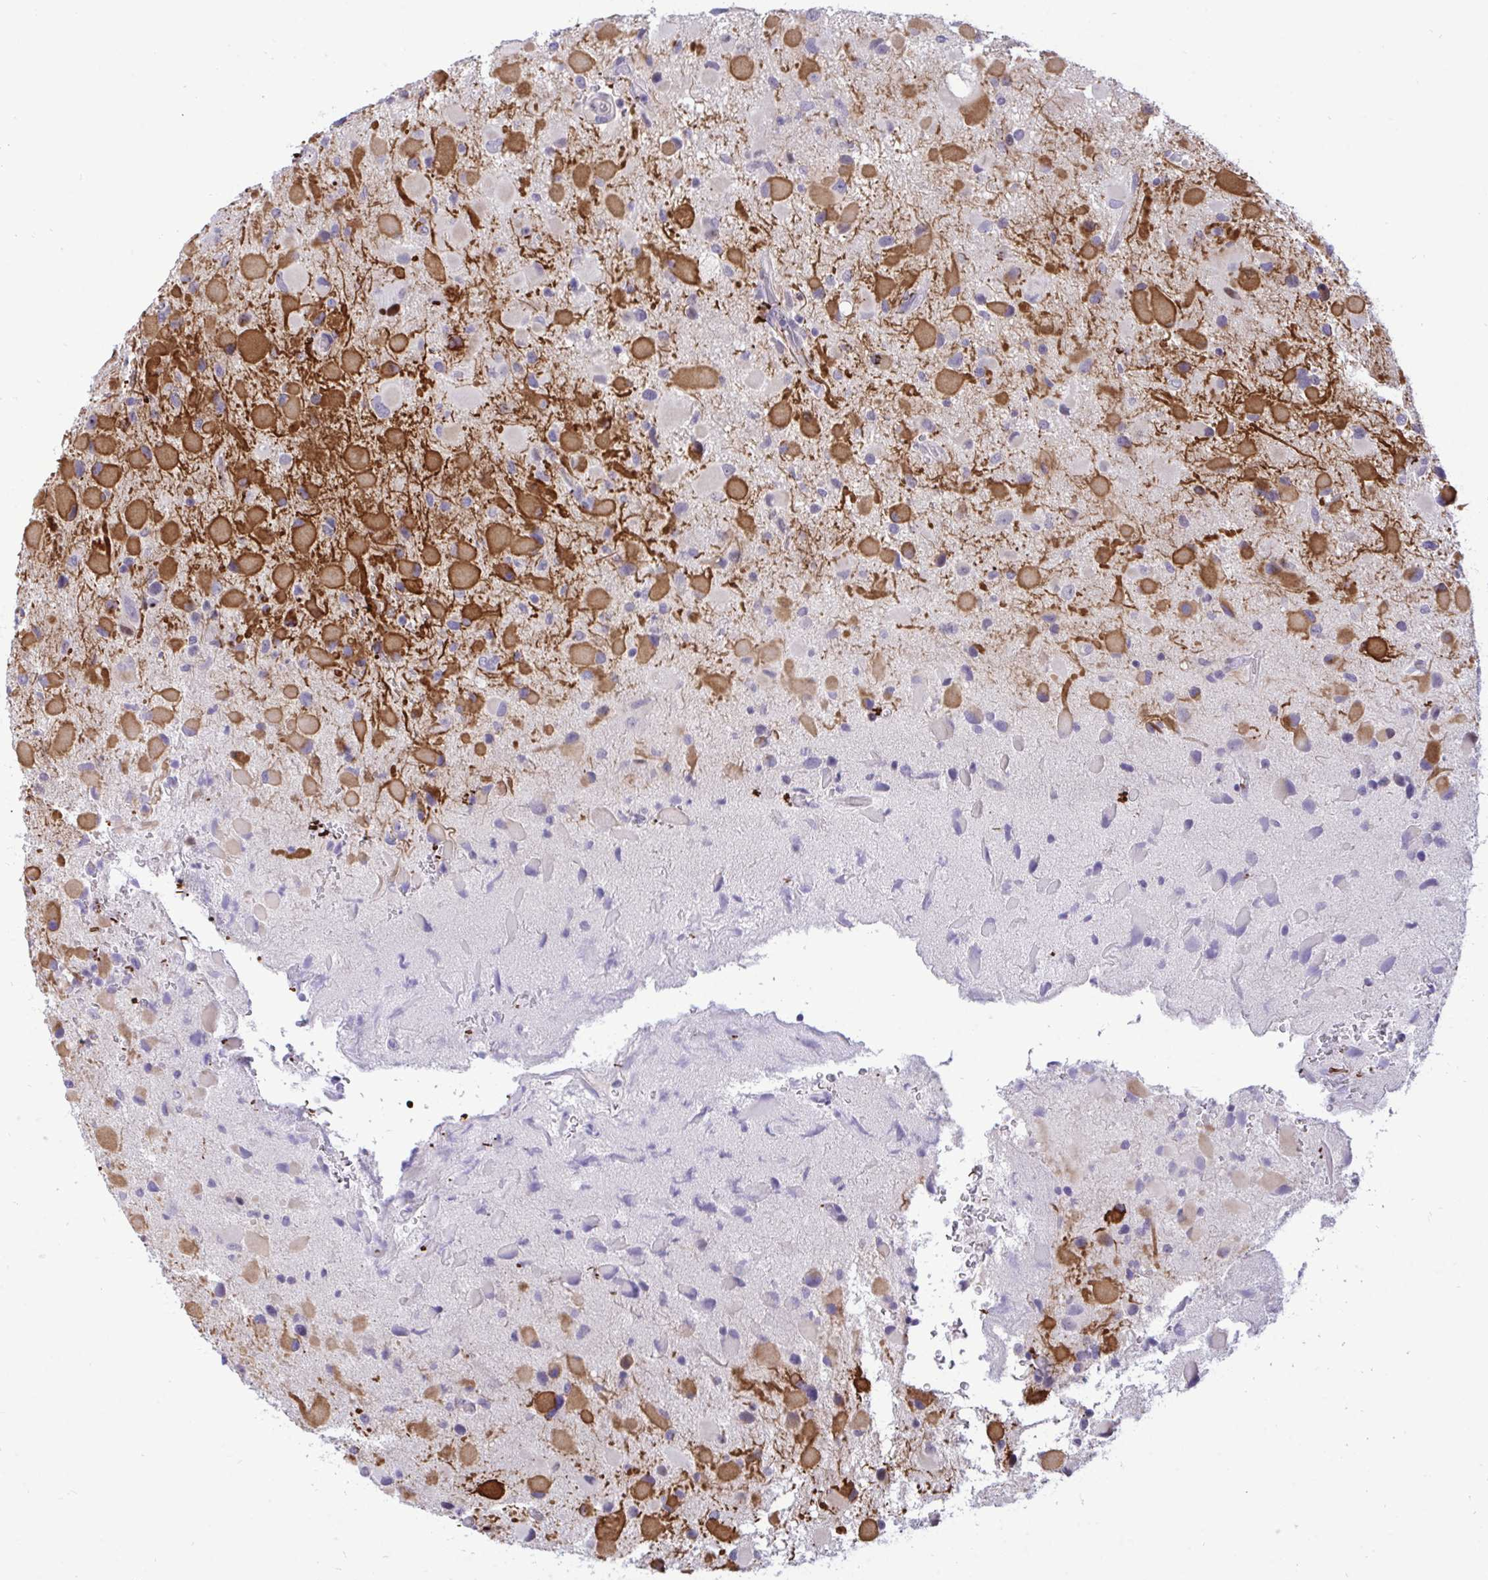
{"staining": {"intensity": "strong", "quantity": "<25%", "location": "cytoplasmic/membranous"}, "tissue": "glioma", "cell_type": "Tumor cells", "image_type": "cancer", "snomed": [{"axis": "morphology", "description": "Glioma, malignant, Low grade"}, {"axis": "topography", "description": "Brain"}], "caption": "Immunohistochemical staining of glioma demonstrates medium levels of strong cytoplasmic/membranous expression in about <25% of tumor cells.", "gene": "EPOP", "patient": {"sex": "female", "age": 32}}